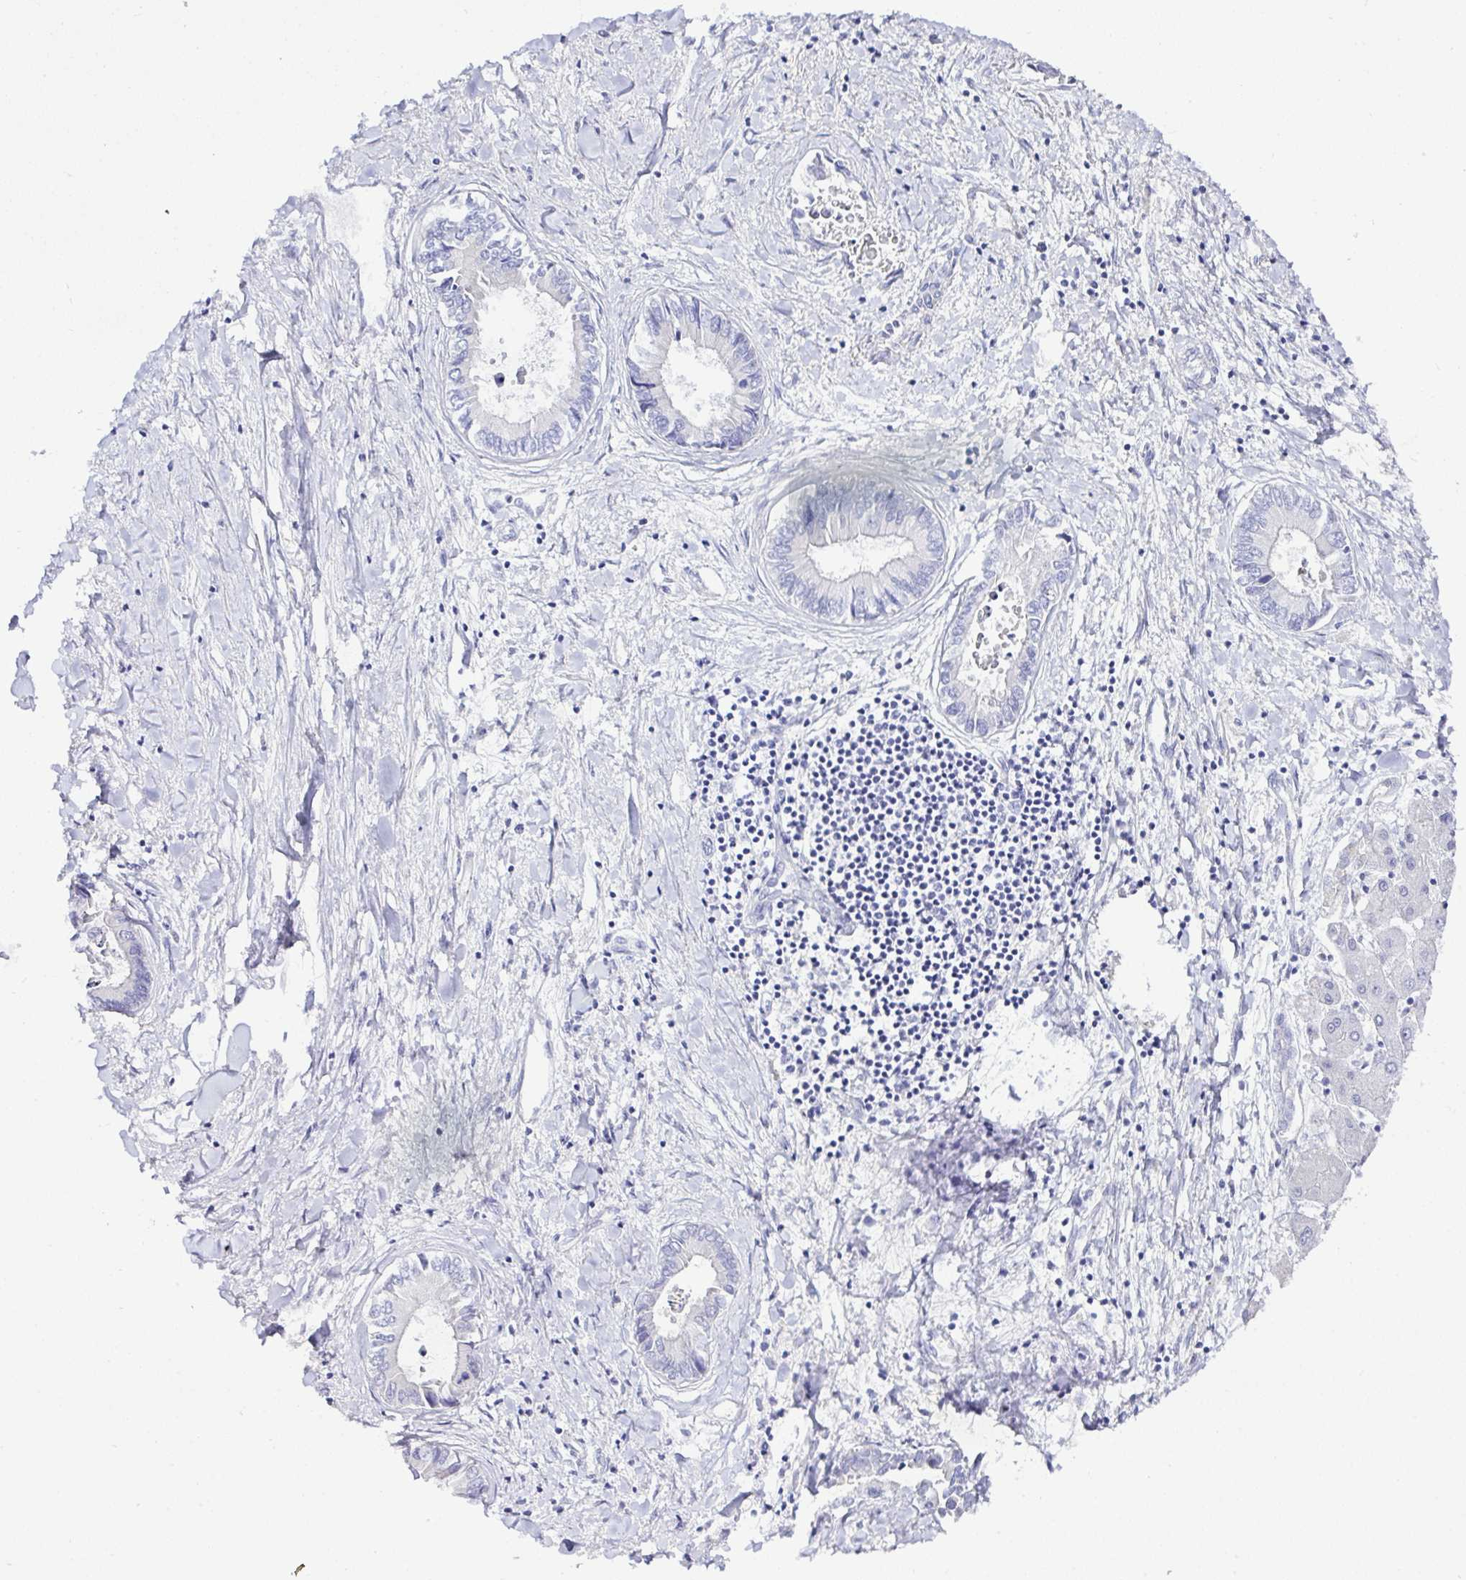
{"staining": {"intensity": "negative", "quantity": "none", "location": "none"}, "tissue": "liver cancer", "cell_type": "Tumor cells", "image_type": "cancer", "snomed": [{"axis": "morphology", "description": "Cholangiocarcinoma"}, {"axis": "topography", "description": "Liver"}], "caption": "Photomicrograph shows no significant protein staining in tumor cells of liver cancer. (DAB (3,3'-diaminobenzidine) immunohistochemistry (IHC) with hematoxylin counter stain).", "gene": "MED11", "patient": {"sex": "male", "age": 66}}